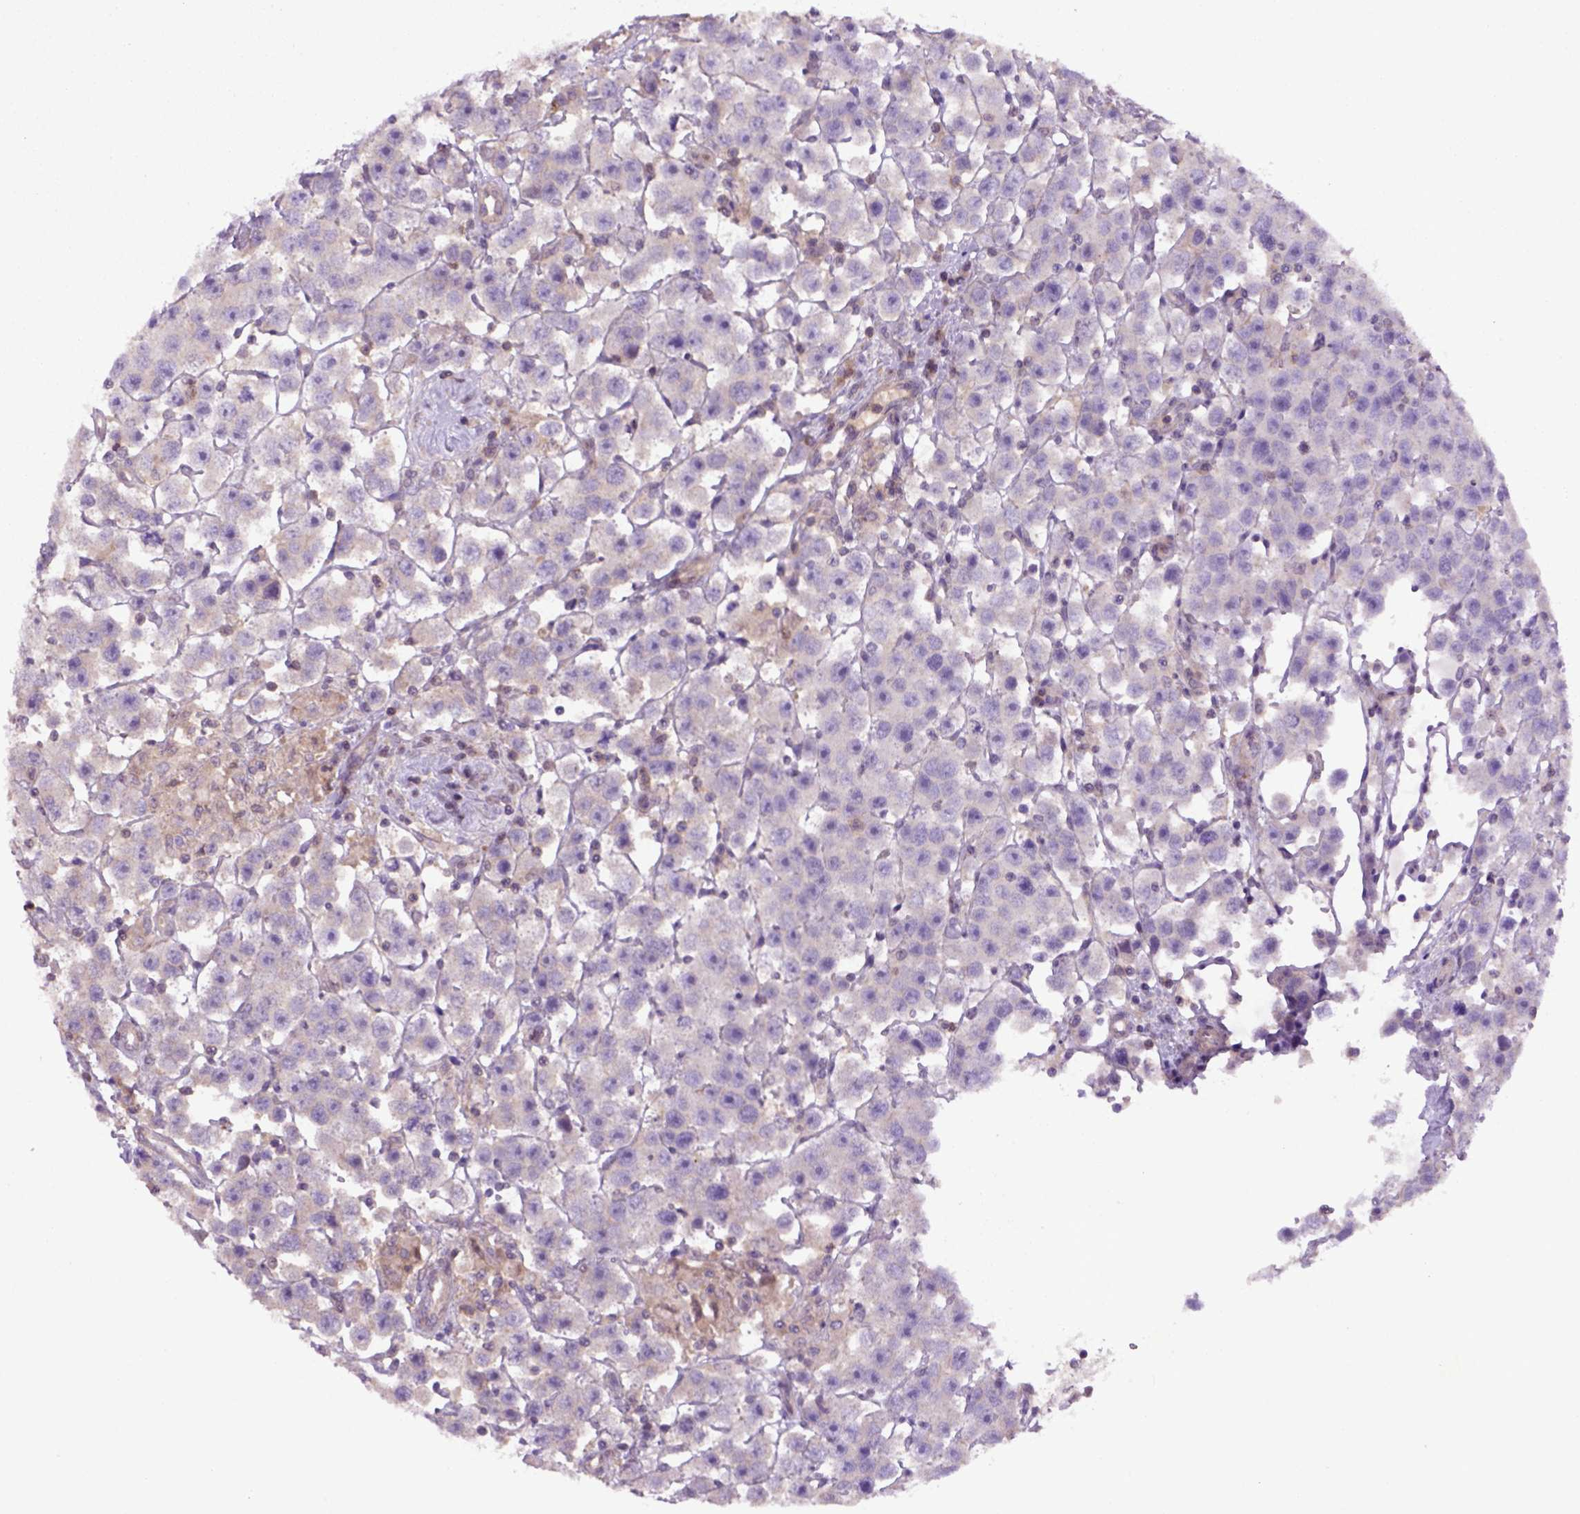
{"staining": {"intensity": "weak", "quantity": "25%-75%", "location": "cytoplasmic/membranous"}, "tissue": "testis cancer", "cell_type": "Tumor cells", "image_type": "cancer", "snomed": [{"axis": "morphology", "description": "Seminoma, NOS"}, {"axis": "topography", "description": "Testis"}], "caption": "Protein expression analysis of seminoma (testis) demonstrates weak cytoplasmic/membranous expression in approximately 25%-75% of tumor cells. (DAB (3,3'-diaminobenzidine) IHC with brightfield microscopy, high magnification).", "gene": "HSPBP1", "patient": {"sex": "male", "age": 45}}